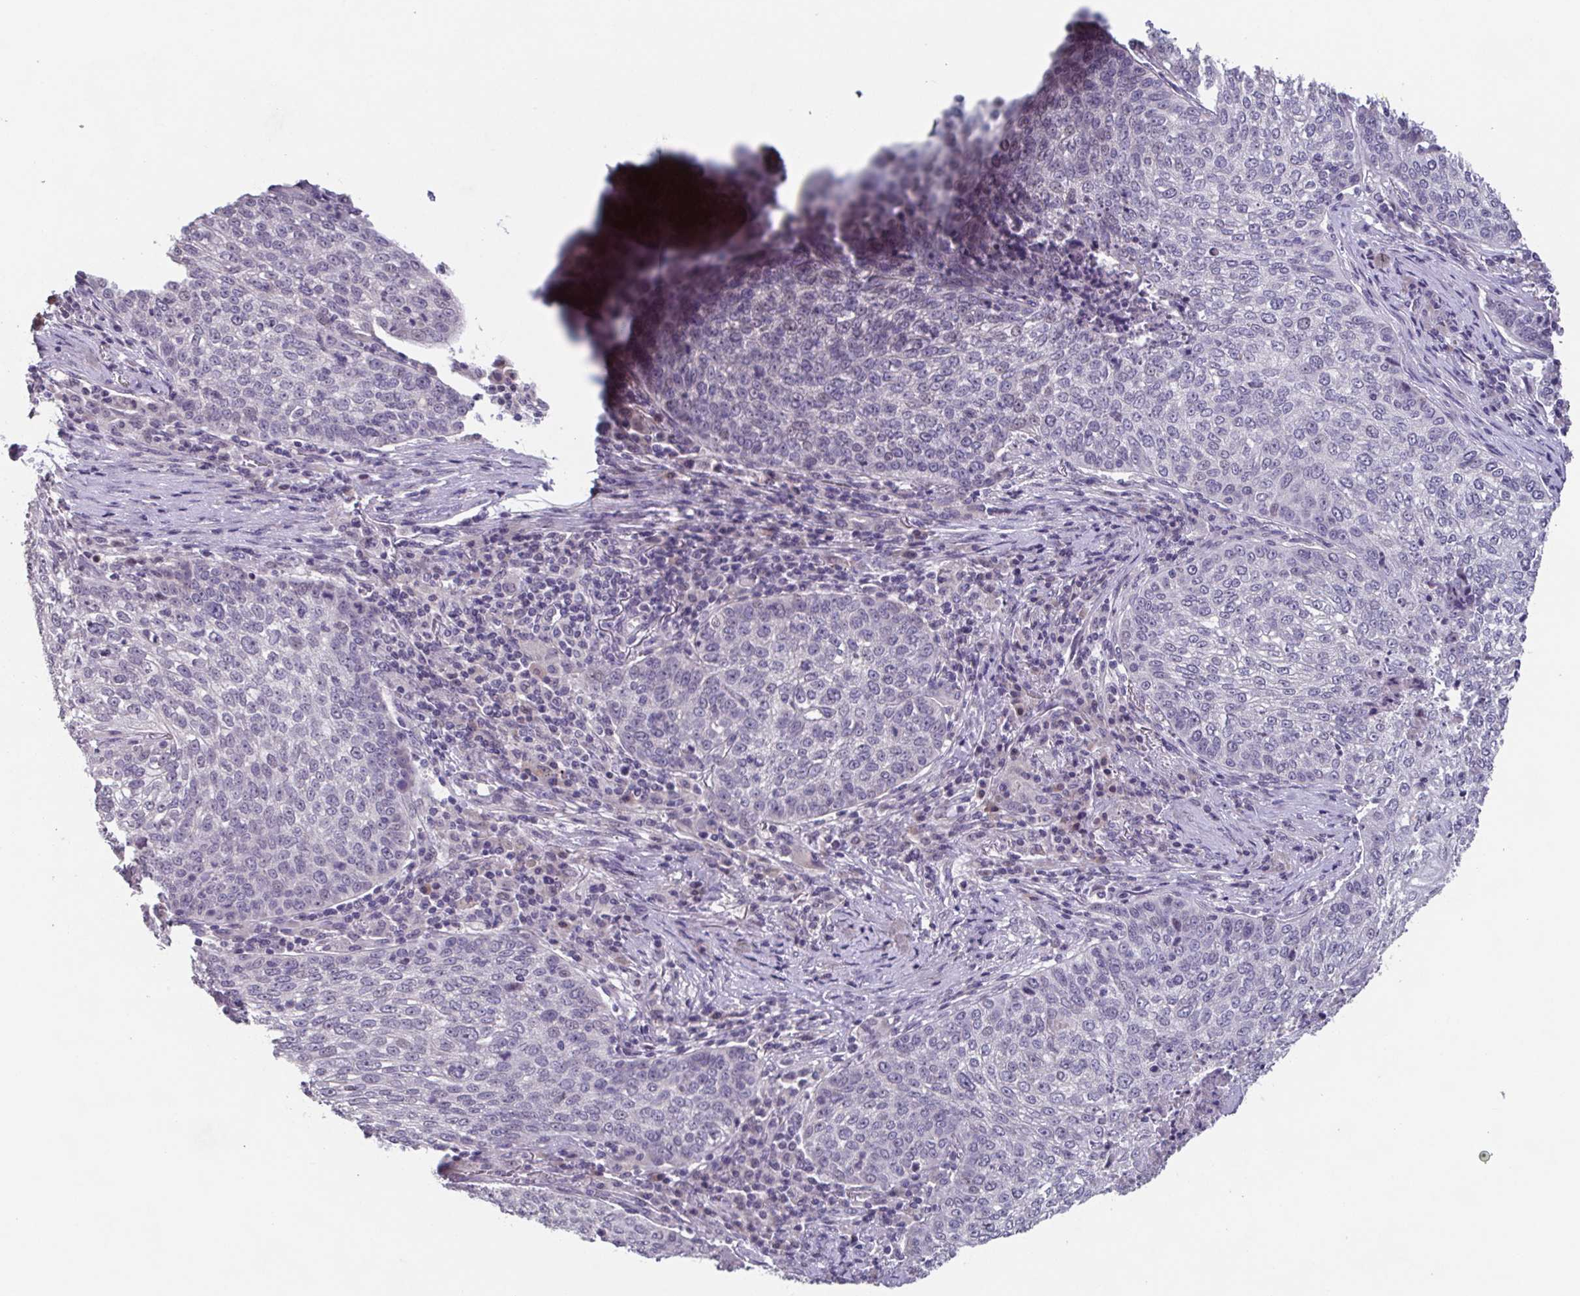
{"staining": {"intensity": "negative", "quantity": "none", "location": "none"}, "tissue": "lung cancer", "cell_type": "Tumor cells", "image_type": "cancer", "snomed": [{"axis": "morphology", "description": "Squamous cell carcinoma, NOS"}, {"axis": "topography", "description": "Lung"}], "caption": "IHC micrograph of lung cancer stained for a protein (brown), which exhibits no positivity in tumor cells. (Immunohistochemistry, brightfield microscopy, high magnification).", "gene": "GHRL", "patient": {"sex": "male", "age": 63}}